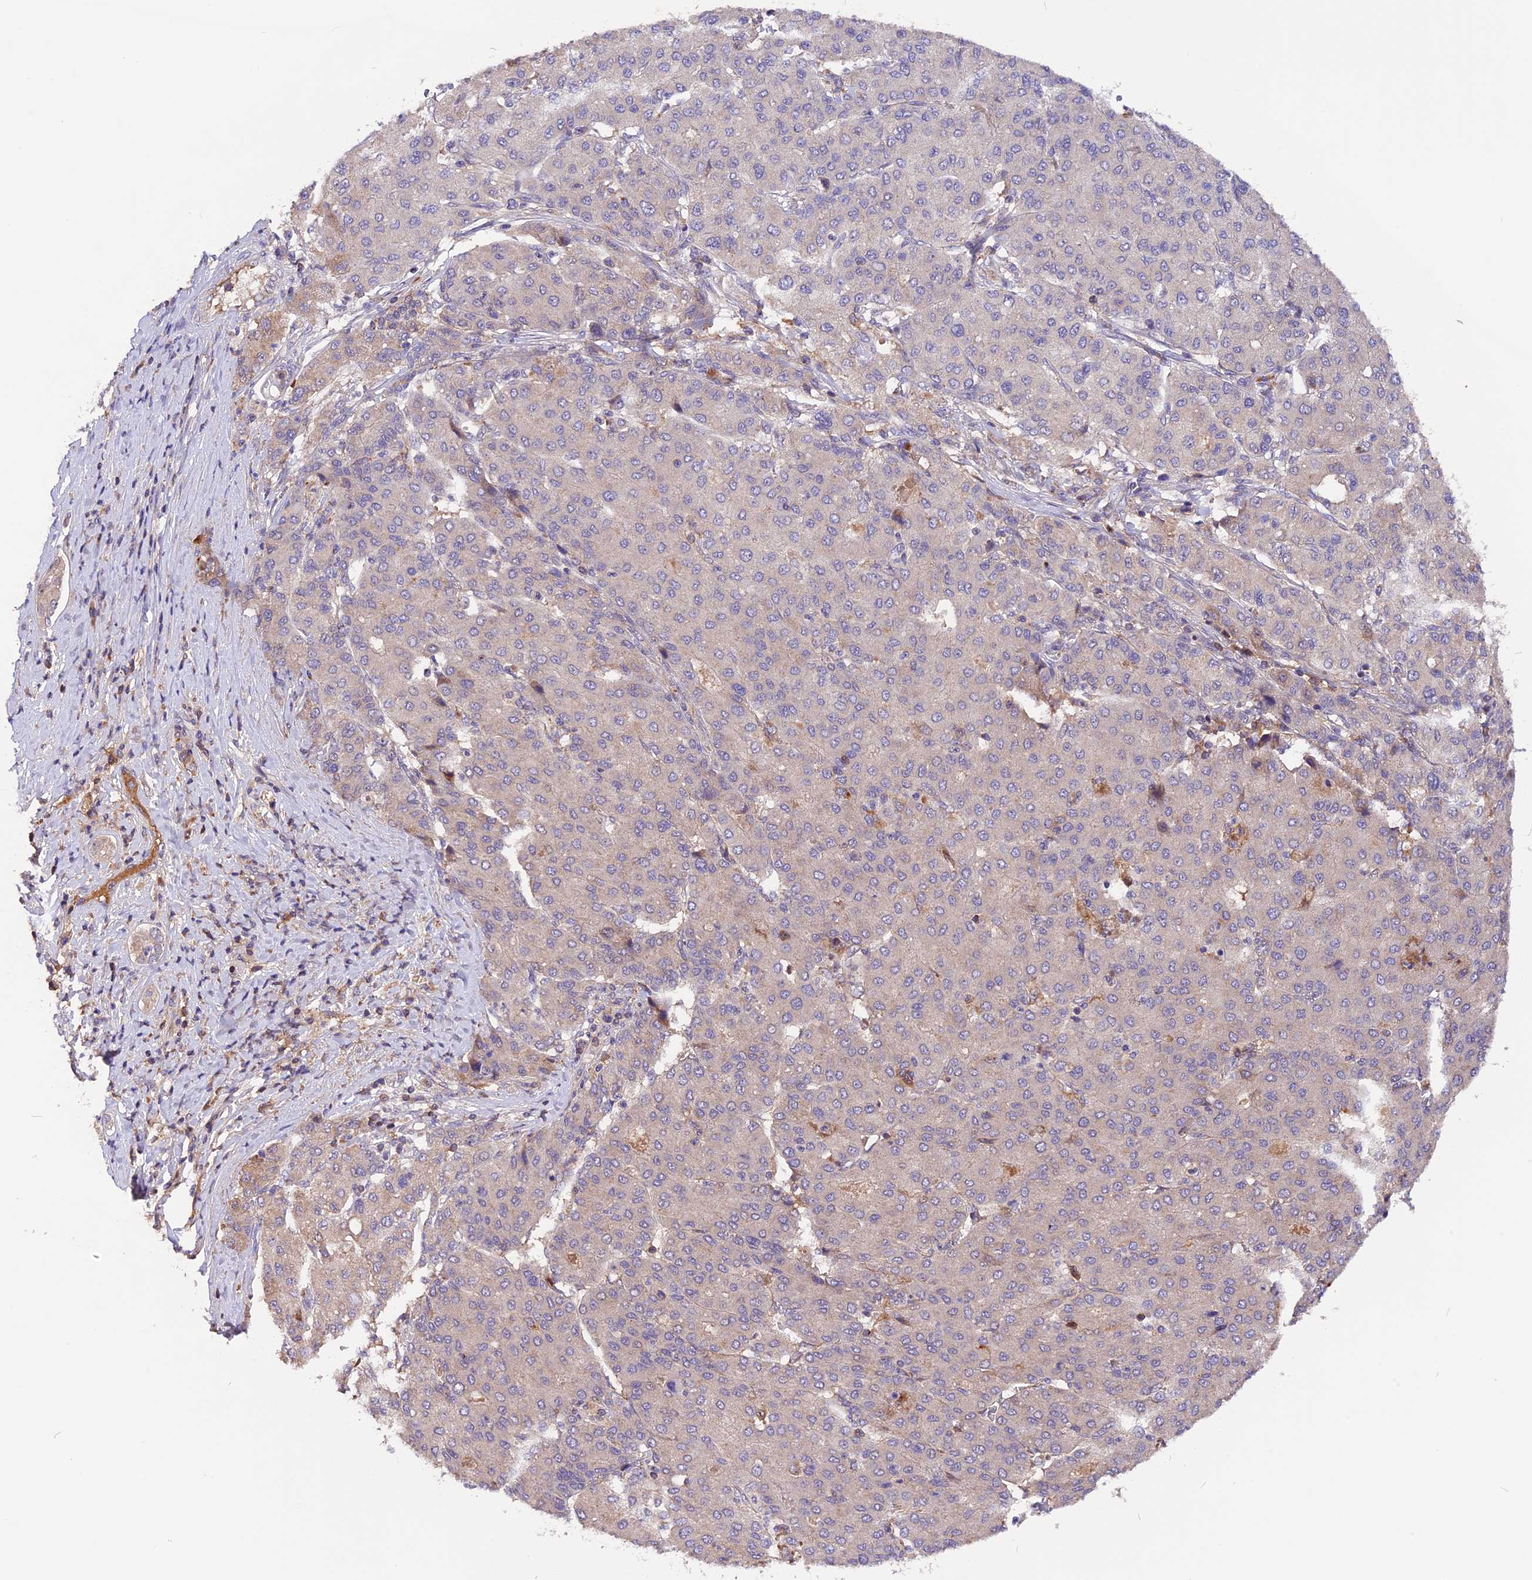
{"staining": {"intensity": "moderate", "quantity": "<25%", "location": "cytoplasmic/membranous"}, "tissue": "liver cancer", "cell_type": "Tumor cells", "image_type": "cancer", "snomed": [{"axis": "morphology", "description": "Carcinoma, Hepatocellular, NOS"}, {"axis": "topography", "description": "Liver"}], "caption": "IHC of hepatocellular carcinoma (liver) displays low levels of moderate cytoplasmic/membranous expression in approximately <25% of tumor cells.", "gene": "MARK4", "patient": {"sex": "male", "age": 65}}